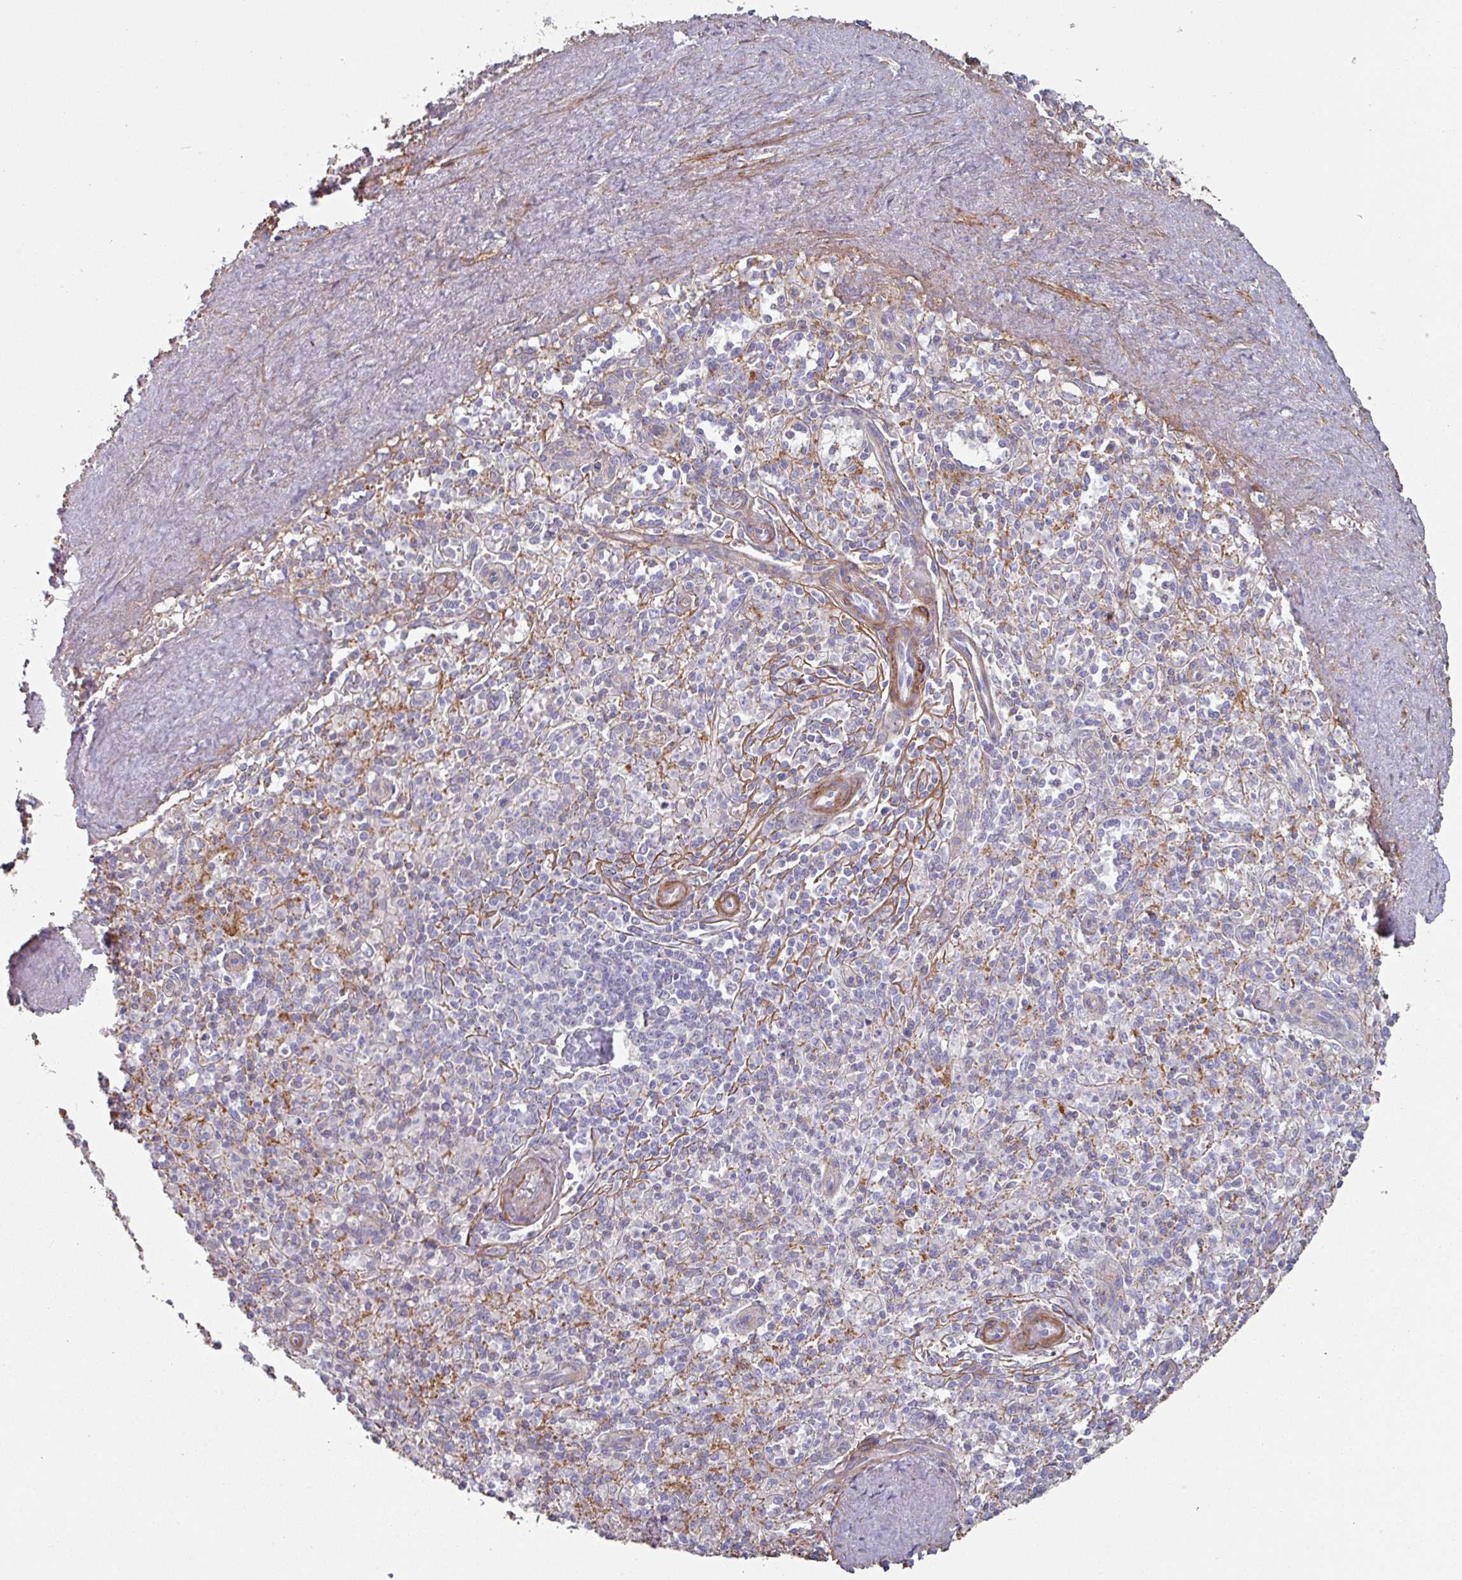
{"staining": {"intensity": "negative", "quantity": "none", "location": "none"}, "tissue": "spleen", "cell_type": "Cells in red pulp", "image_type": "normal", "snomed": [{"axis": "morphology", "description": "Normal tissue, NOS"}, {"axis": "topography", "description": "Spleen"}], "caption": "Cells in red pulp are negative for brown protein staining in normal spleen. (DAB immunohistochemistry (IHC) visualized using brightfield microscopy, high magnification).", "gene": "GSTA1", "patient": {"sex": "female", "age": 70}}